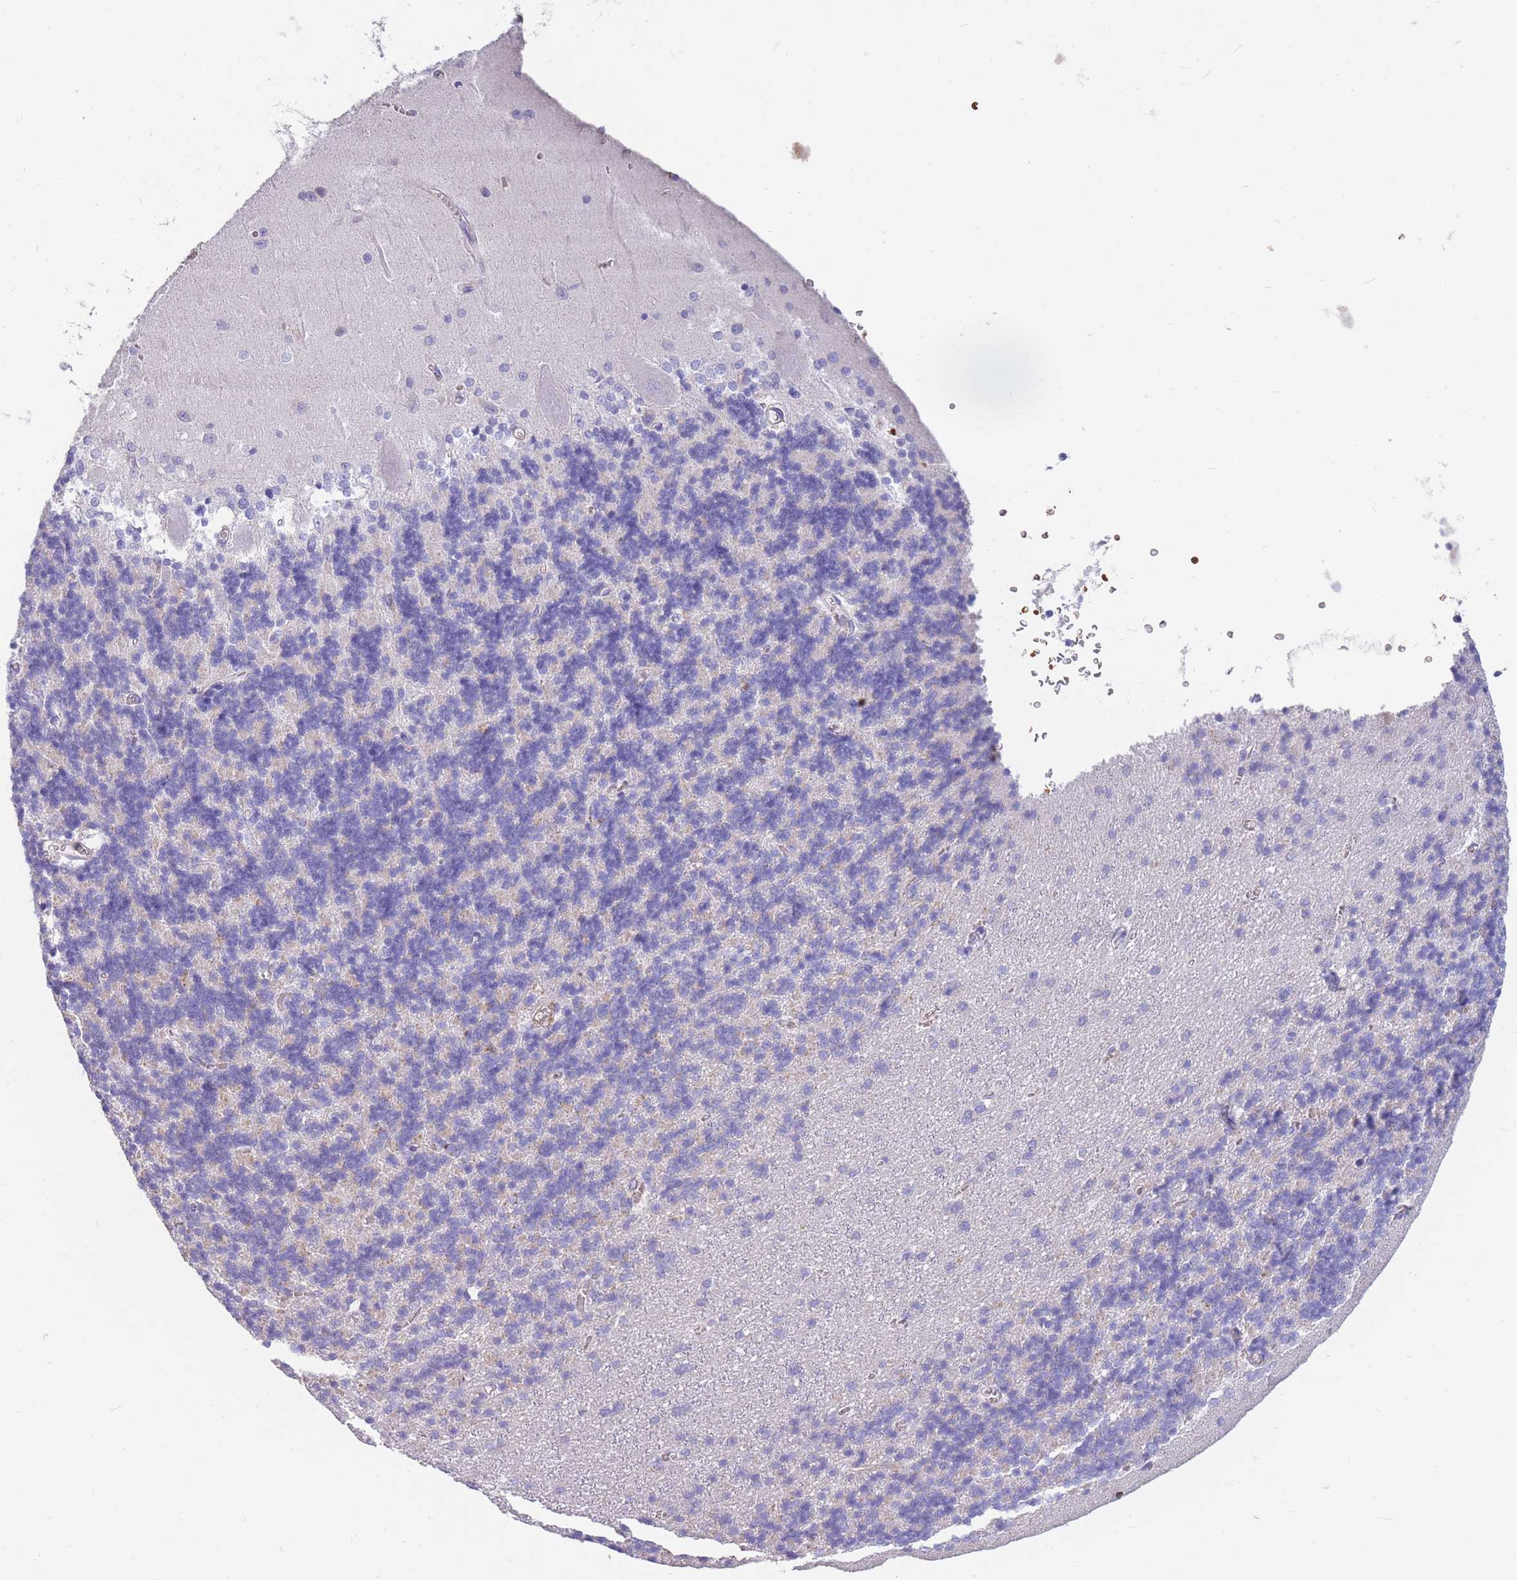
{"staining": {"intensity": "negative", "quantity": "none", "location": "none"}, "tissue": "cerebellum", "cell_type": "Cells in granular layer", "image_type": "normal", "snomed": [{"axis": "morphology", "description": "Normal tissue, NOS"}, {"axis": "topography", "description": "Cerebellum"}], "caption": "Cells in granular layer are negative for brown protein staining in benign cerebellum. (DAB immunohistochemistry with hematoxylin counter stain).", "gene": "ANKRD53", "patient": {"sex": "male", "age": 37}}